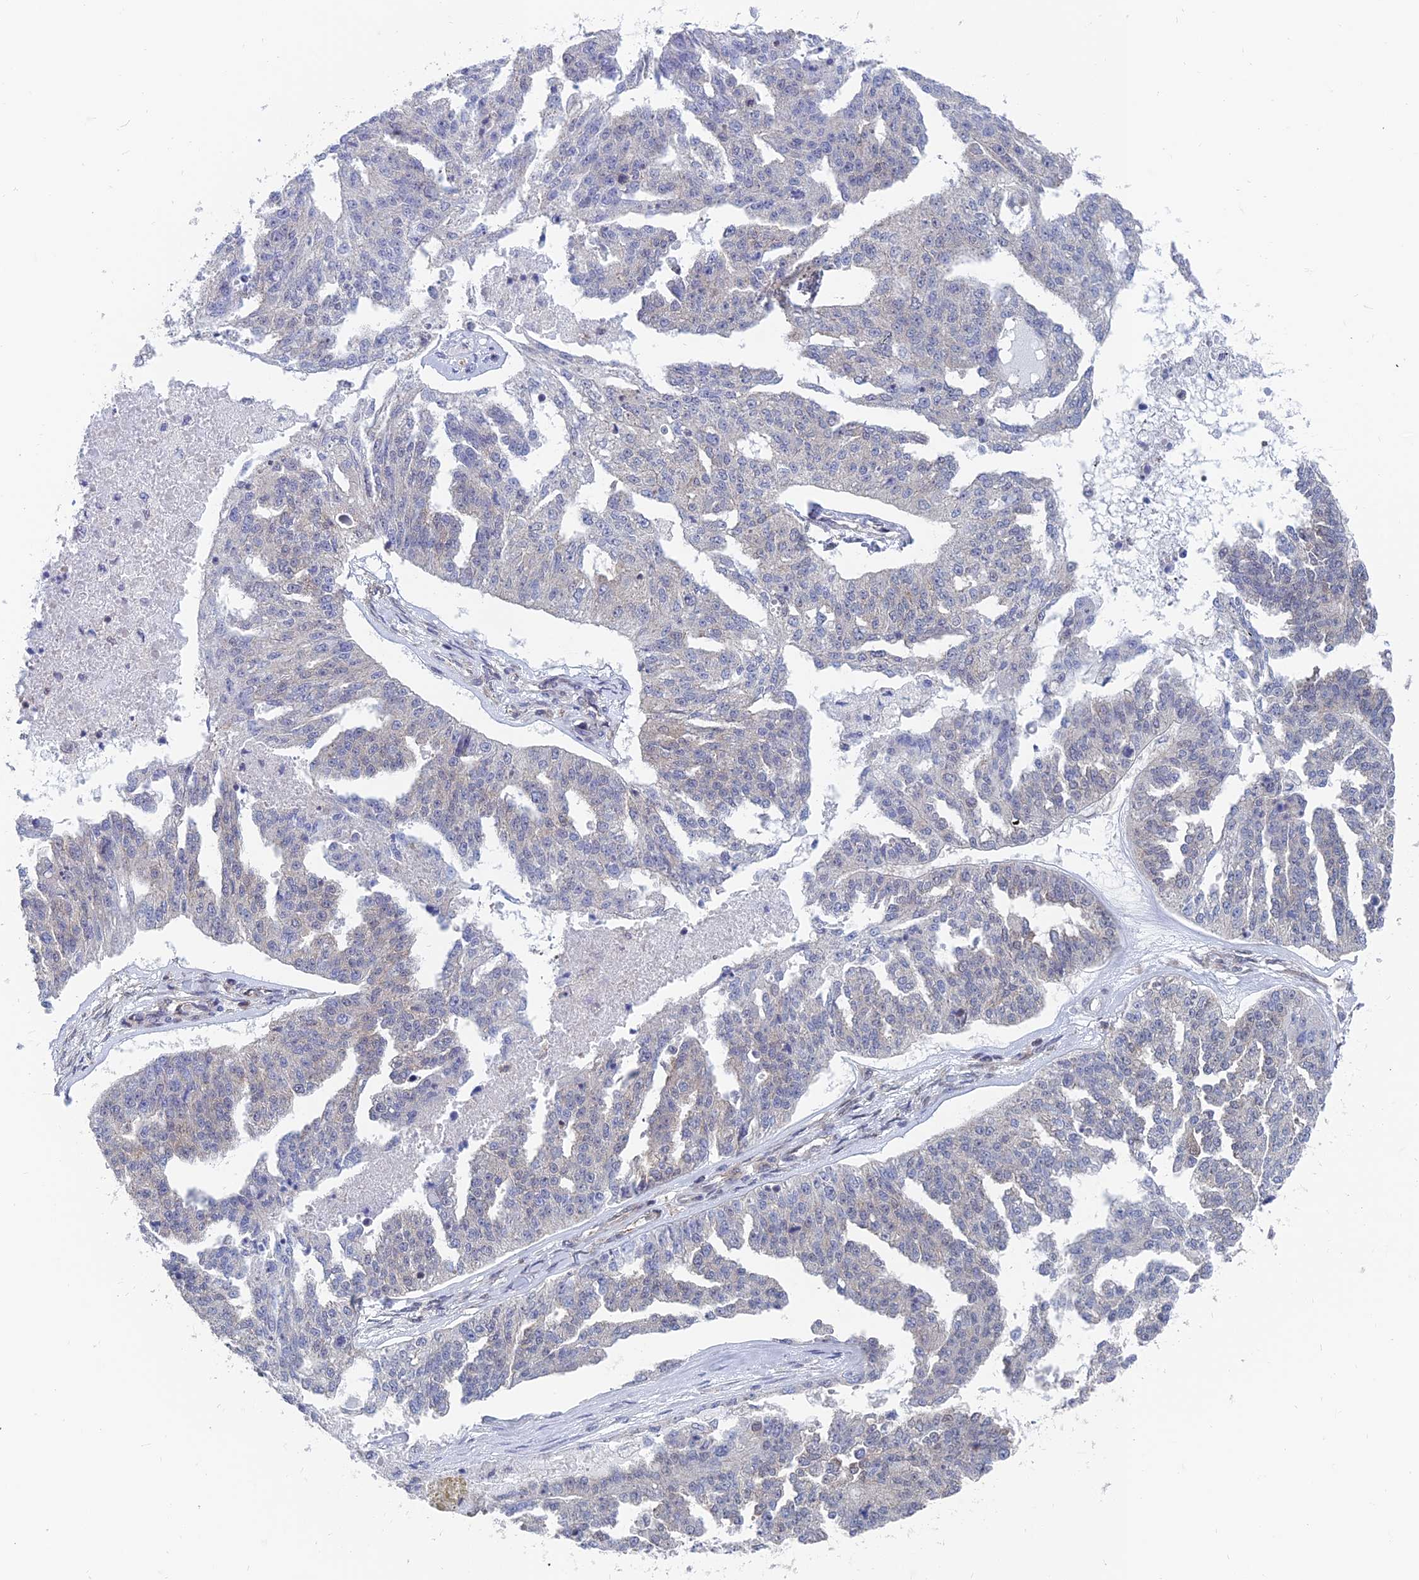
{"staining": {"intensity": "negative", "quantity": "none", "location": "none"}, "tissue": "ovarian cancer", "cell_type": "Tumor cells", "image_type": "cancer", "snomed": [{"axis": "morphology", "description": "Cystadenocarcinoma, serous, NOS"}, {"axis": "topography", "description": "Ovary"}], "caption": "This photomicrograph is of ovarian cancer stained with immunohistochemistry to label a protein in brown with the nuclei are counter-stained blue. There is no positivity in tumor cells.", "gene": "IGBP1", "patient": {"sex": "female", "age": 58}}